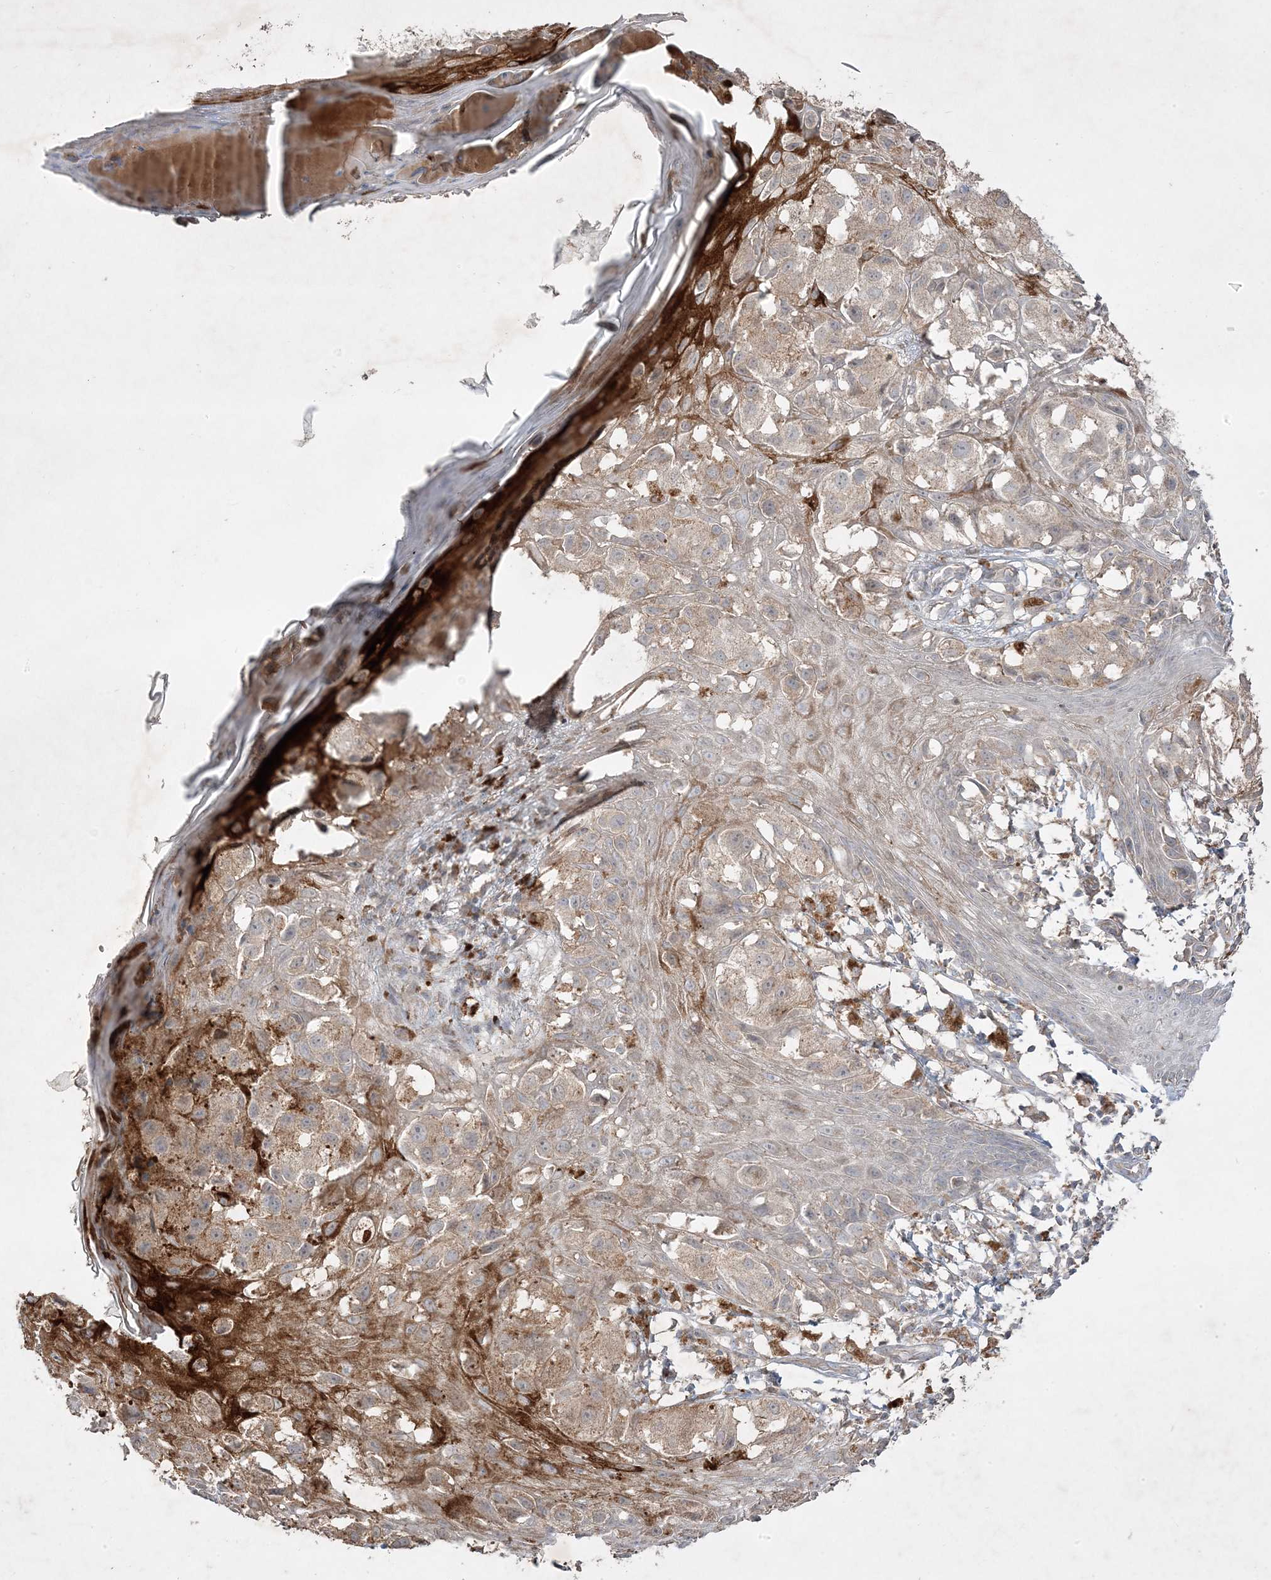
{"staining": {"intensity": "negative", "quantity": "none", "location": "none"}, "tissue": "melanoma", "cell_type": "Tumor cells", "image_type": "cancer", "snomed": [{"axis": "morphology", "description": "Malignant melanoma, NOS"}, {"axis": "topography", "description": "Skin of leg"}], "caption": "This is an IHC micrograph of melanoma. There is no expression in tumor cells.", "gene": "RGL4", "patient": {"sex": "female", "age": 72}}